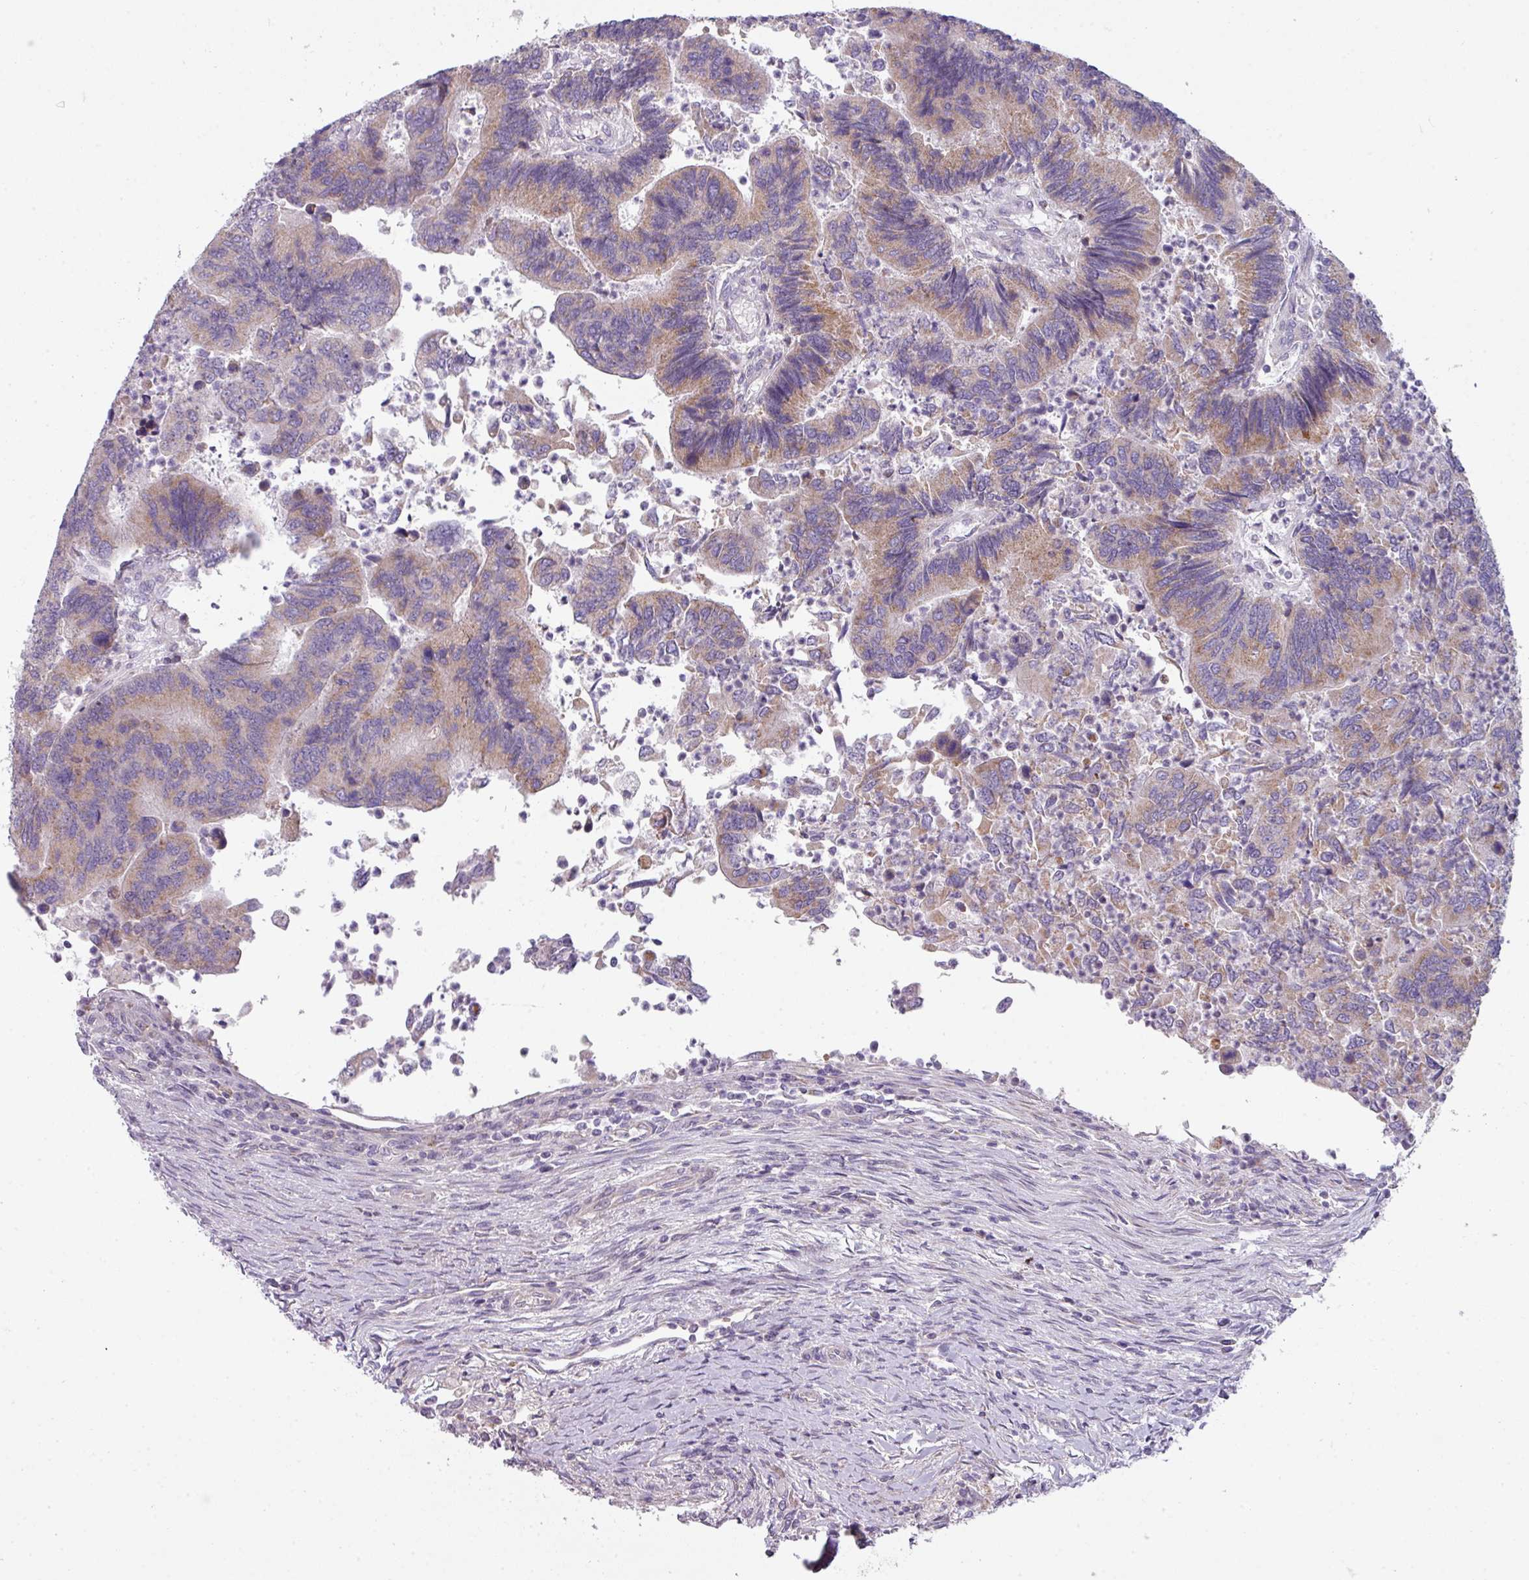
{"staining": {"intensity": "weak", "quantity": "25%-75%", "location": "cytoplasmic/membranous"}, "tissue": "colorectal cancer", "cell_type": "Tumor cells", "image_type": "cancer", "snomed": [{"axis": "morphology", "description": "Adenocarcinoma, NOS"}, {"axis": "topography", "description": "Colon"}], "caption": "Protein expression analysis of human adenocarcinoma (colorectal) reveals weak cytoplasmic/membranous positivity in approximately 25%-75% of tumor cells.", "gene": "C2orf68", "patient": {"sex": "female", "age": 67}}